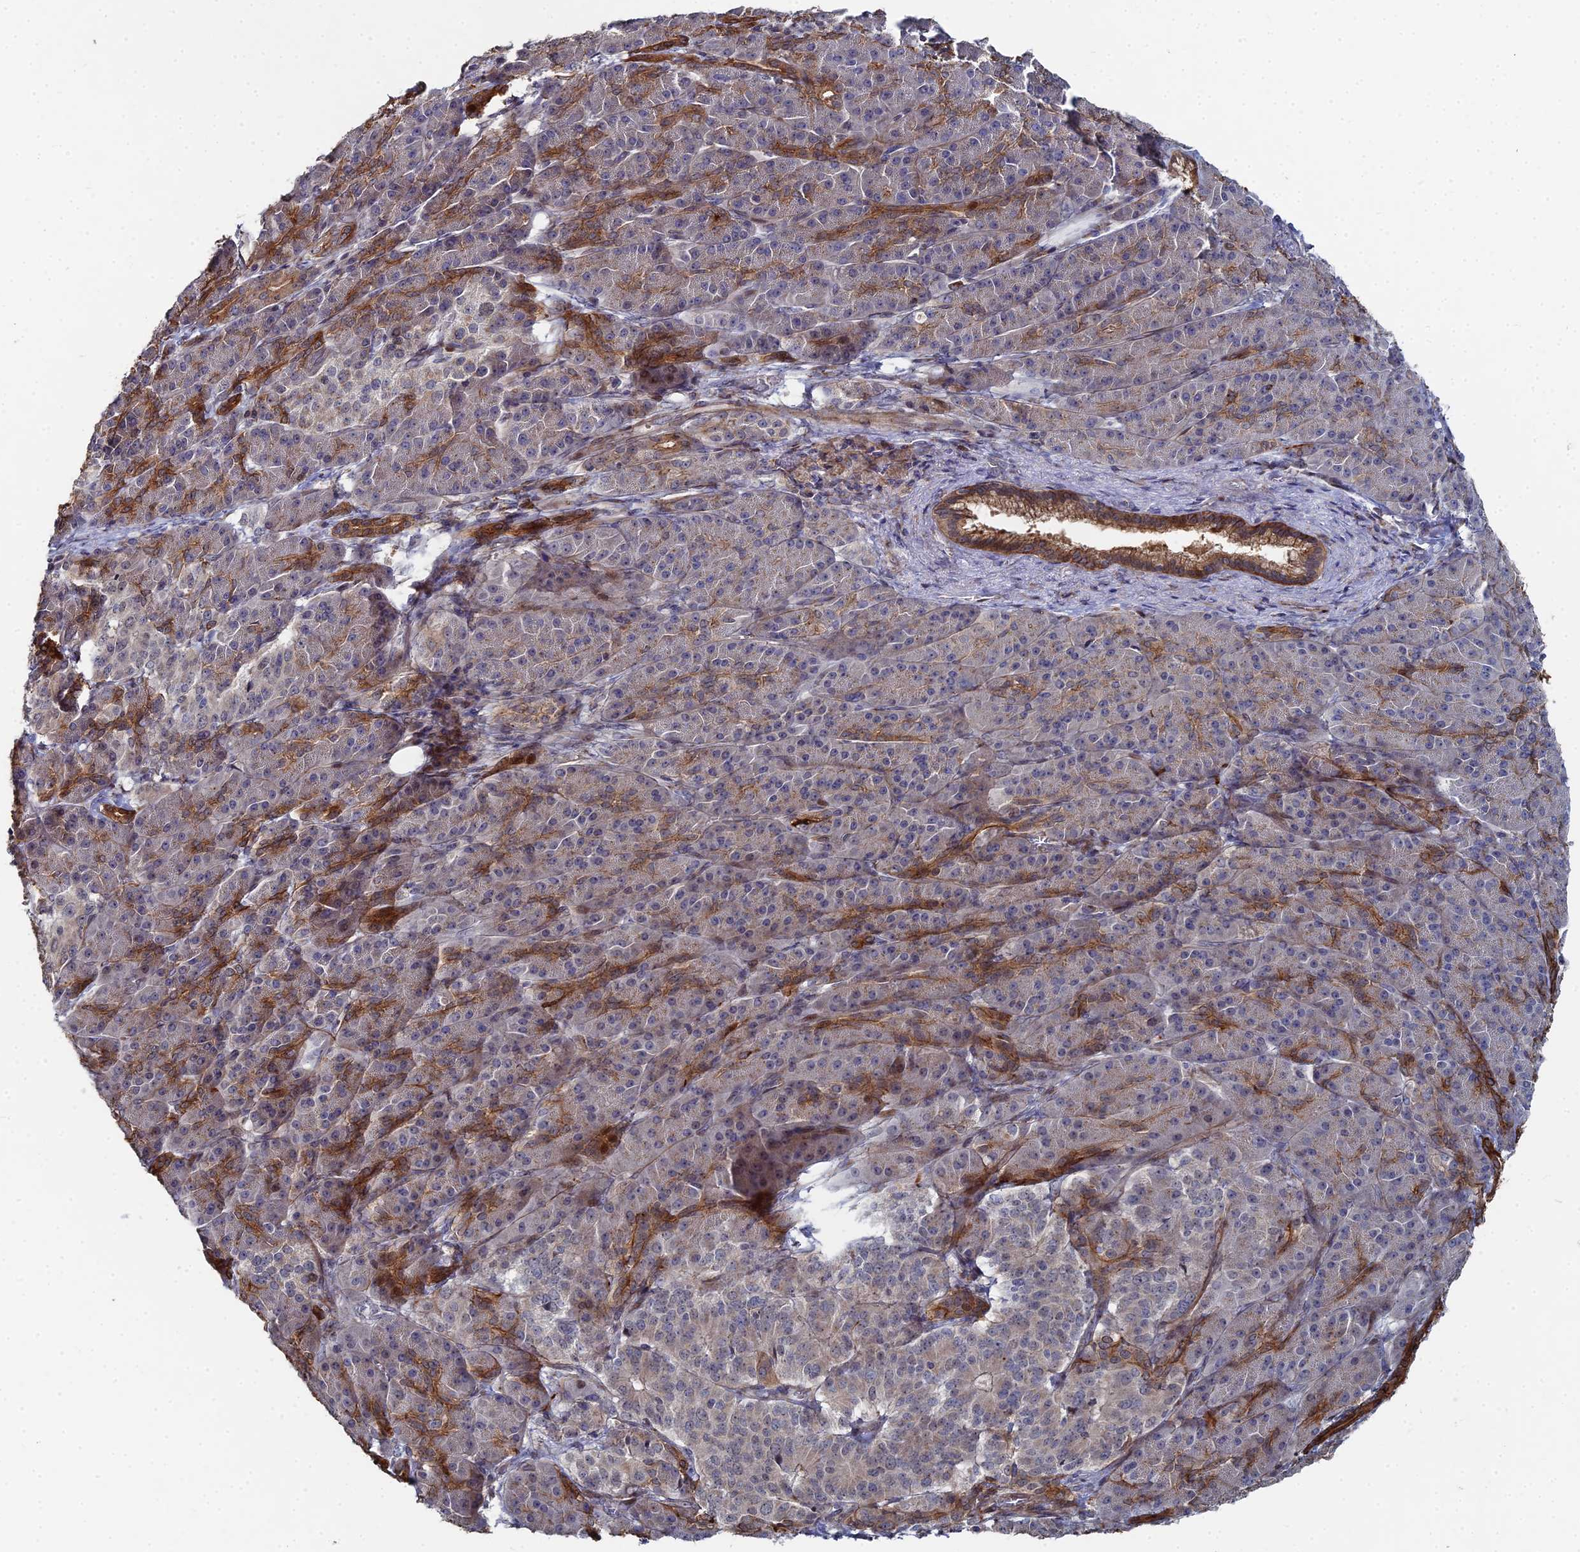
{"staining": {"intensity": "moderate", "quantity": "<25%", "location": "cytoplasmic/membranous"}, "tissue": "pancreatic cancer", "cell_type": "Tumor cells", "image_type": "cancer", "snomed": [{"axis": "morphology", "description": "Adenocarcinoma, NOS"}, {"axis": "topography", "description": "Pancreas"}], "caption": "This is an image of immunohistochemistry (IHC) staining of pancreatic cancer (adenocarcinoma), which shows moderate positivity in the cytoplasmic/membranous of tumor cells.", "gene": "SGMS1", "patient": {"sex": "female", "age": 74}}